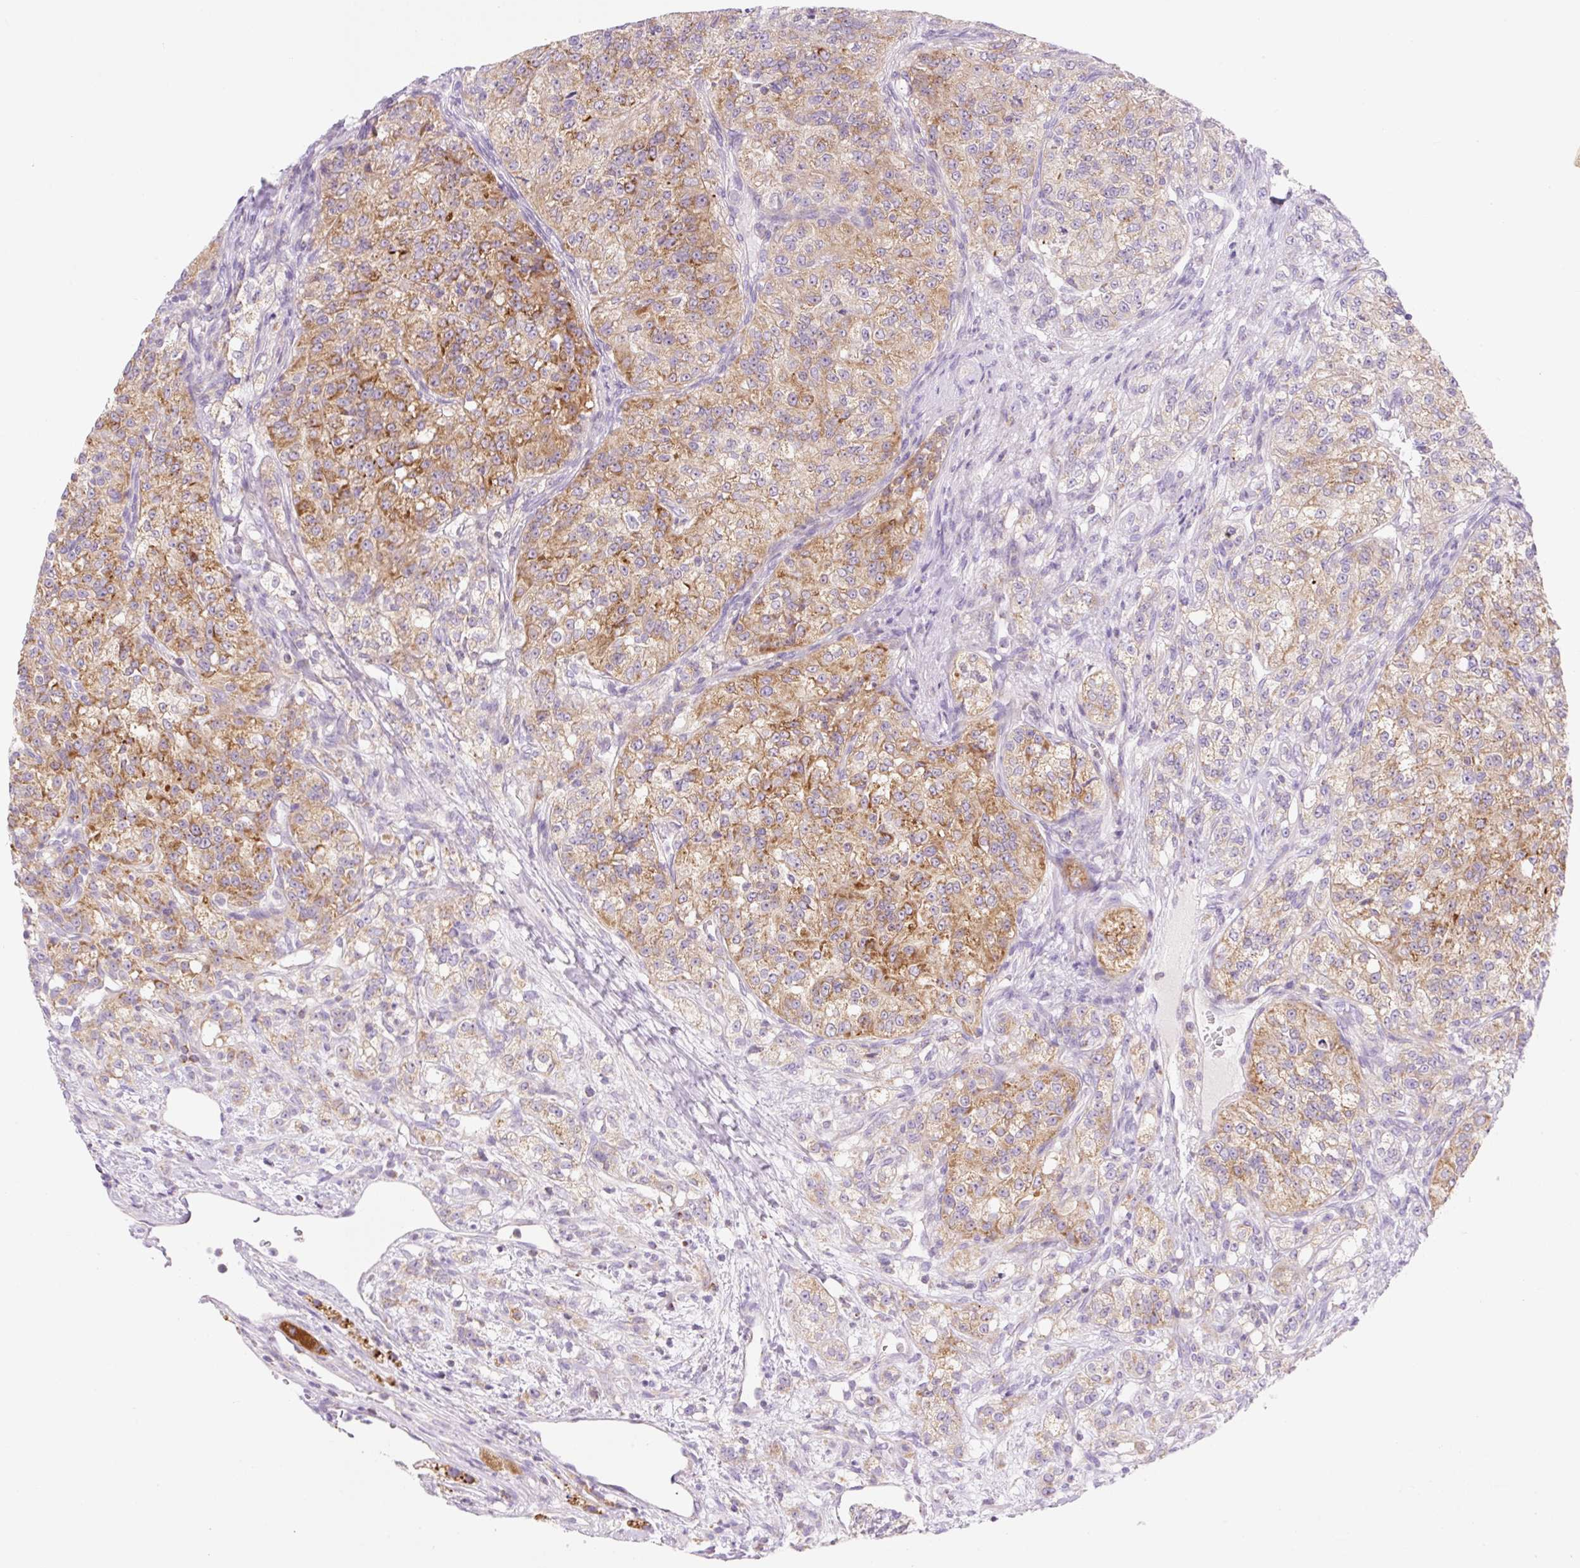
{"staining": {"intensity": "moderate", "quantity": "25%-75%", "location": "cytoplasmic/membranous"}, "tissue": "renal cancer", "cell_type": "Tumor cells", "image_type": "cancer", "snomed": [{"axis": "morphology", "description": "Adenocarcinoma, NOS"}, {"axis": "topography", "description": "Kidney"}], "caption": "This is an image of IHC staining of renal cancer, which shows moderate expression in the cytoplasmic/membranous of tumor cells.", "gene": "FOCAD", "patient": {"sex": "female", "age": 63}}